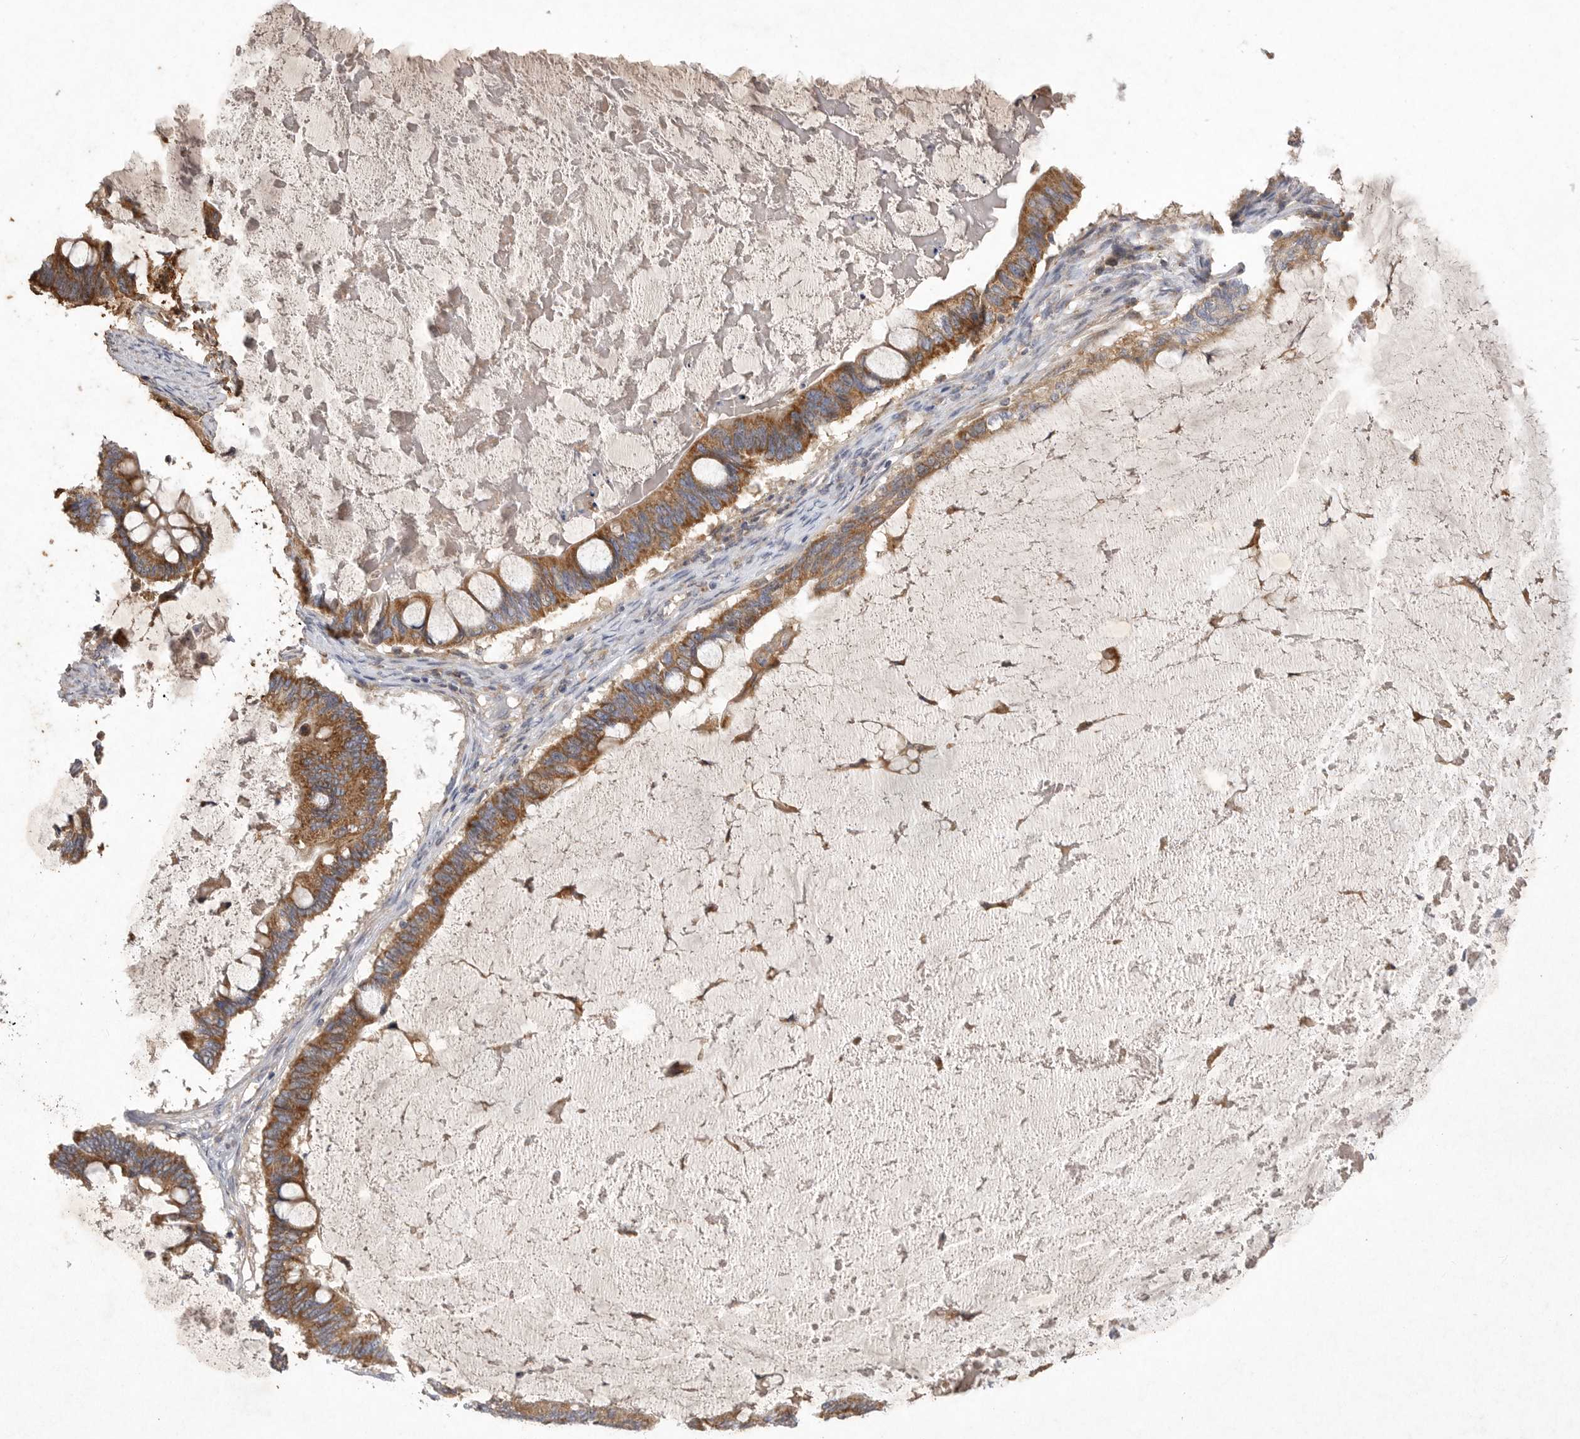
{"staining": {"intensity": "moderate", "quantity": ">75%", "location": "cytoplasmic/membranous"}, "tissue": "ovarian cancer", "cell_type": "Tumor cells", "image_type": "cancer", "snomed": [{"axis": "morphology", "description": "Cystadenocarcinoma, mucinous, NOS"}, {"axis": "topography", "description": "Ovary"}], "caption": "Ovarian cancer stained for a protein demonstrates moderate cytoplasmic/membranous positivity in tumor cells.", "gene": "MRPL41", "patient": {"sex": "female", "age": 61}}